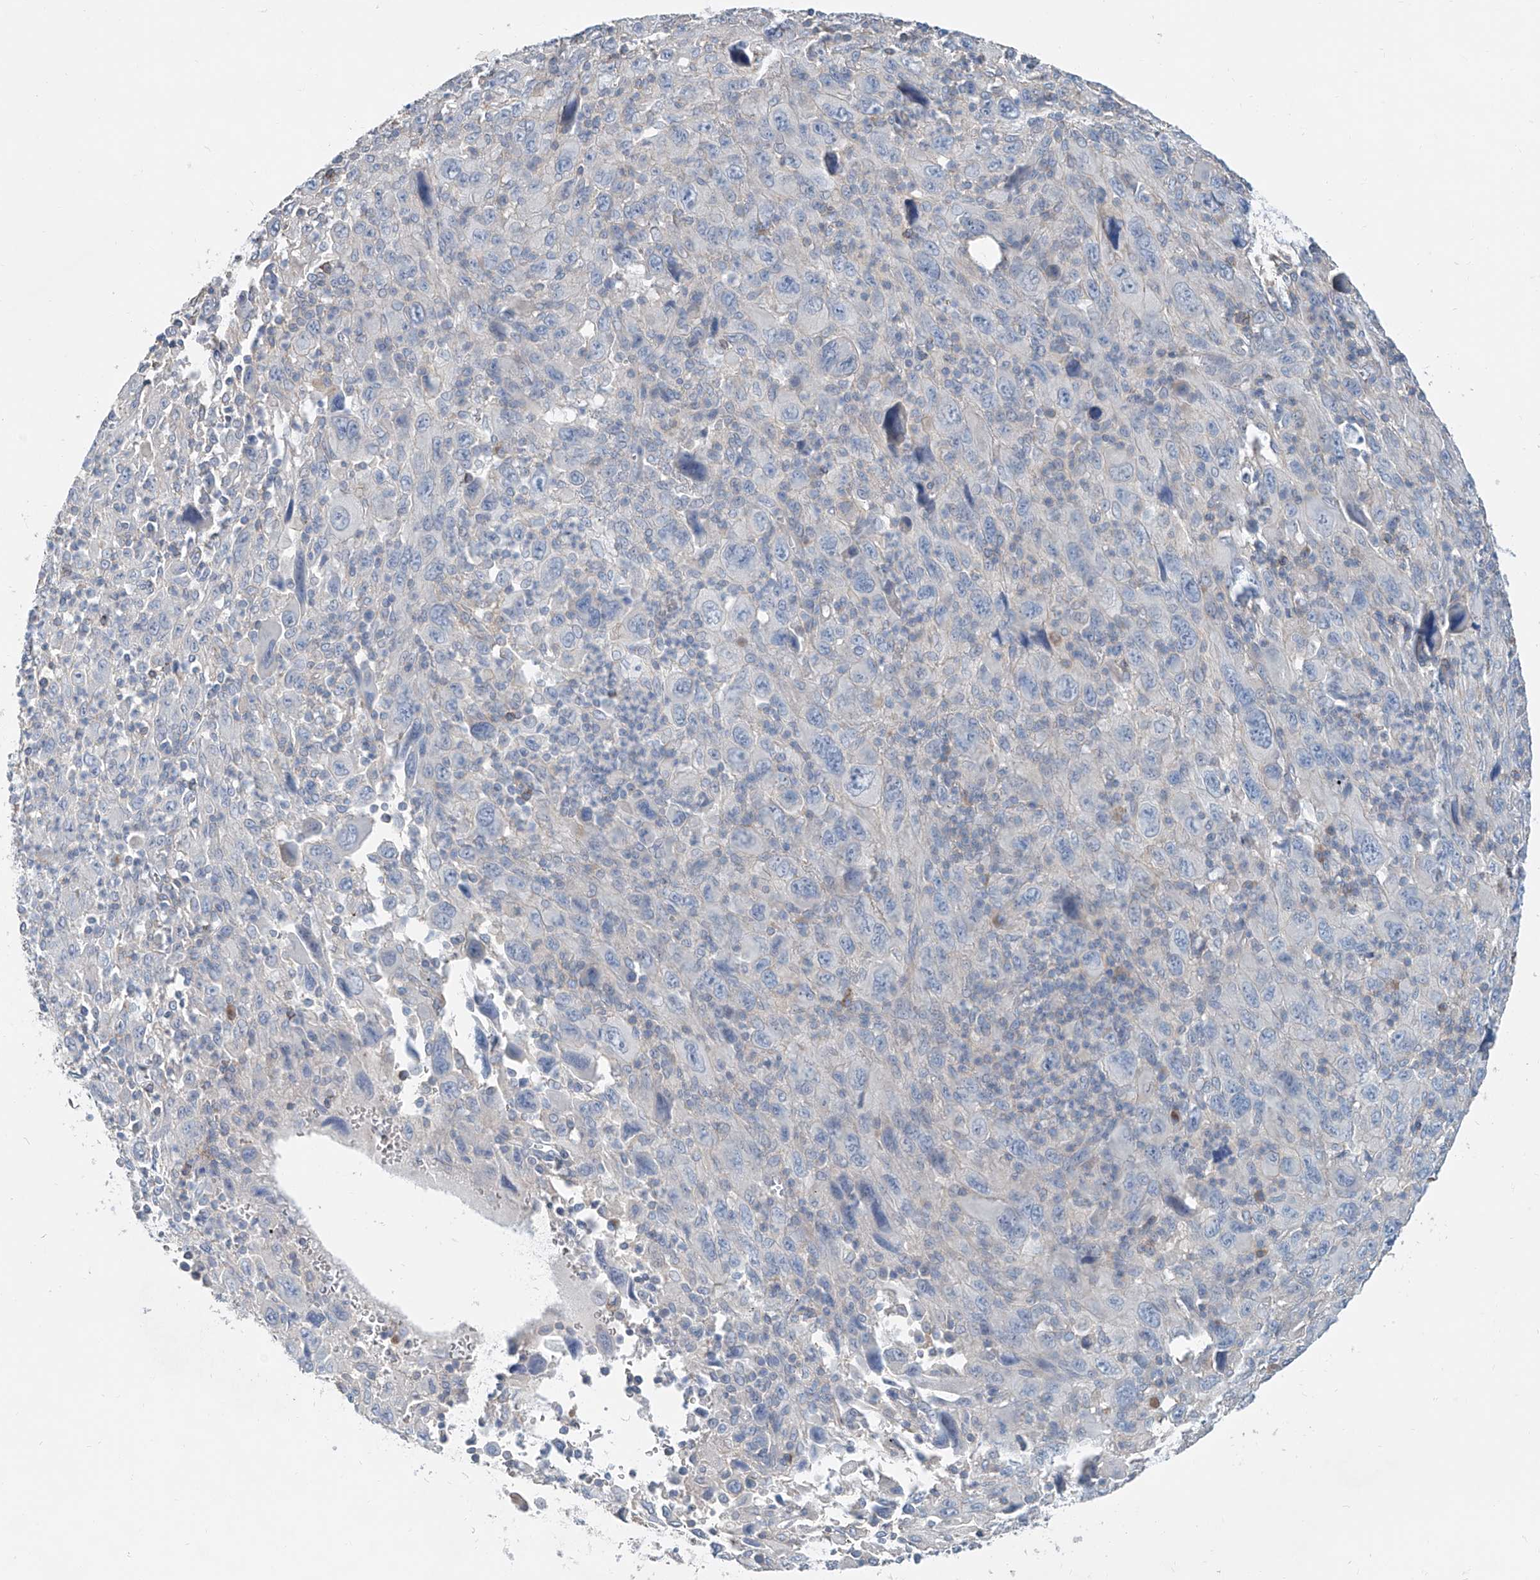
{"staining": {"intensity": "negative", "quantity": "none", "location": "none"}, "tissue": "melanoma", "cell_type": "Tumor cells", "image_type": "cancer", "snomed": [{"axis": "morphology", "description": "Malignant melanoma, Metastatic site"}, {"axis": "topography", "description": "Skin"}], "caption": "An IHC photomicrograph of melanoma is shown. There is no staining in tumor cells of melanoma.", "gene": "ANKRD34A", "patient": {"sex": "female", "age": 56}}